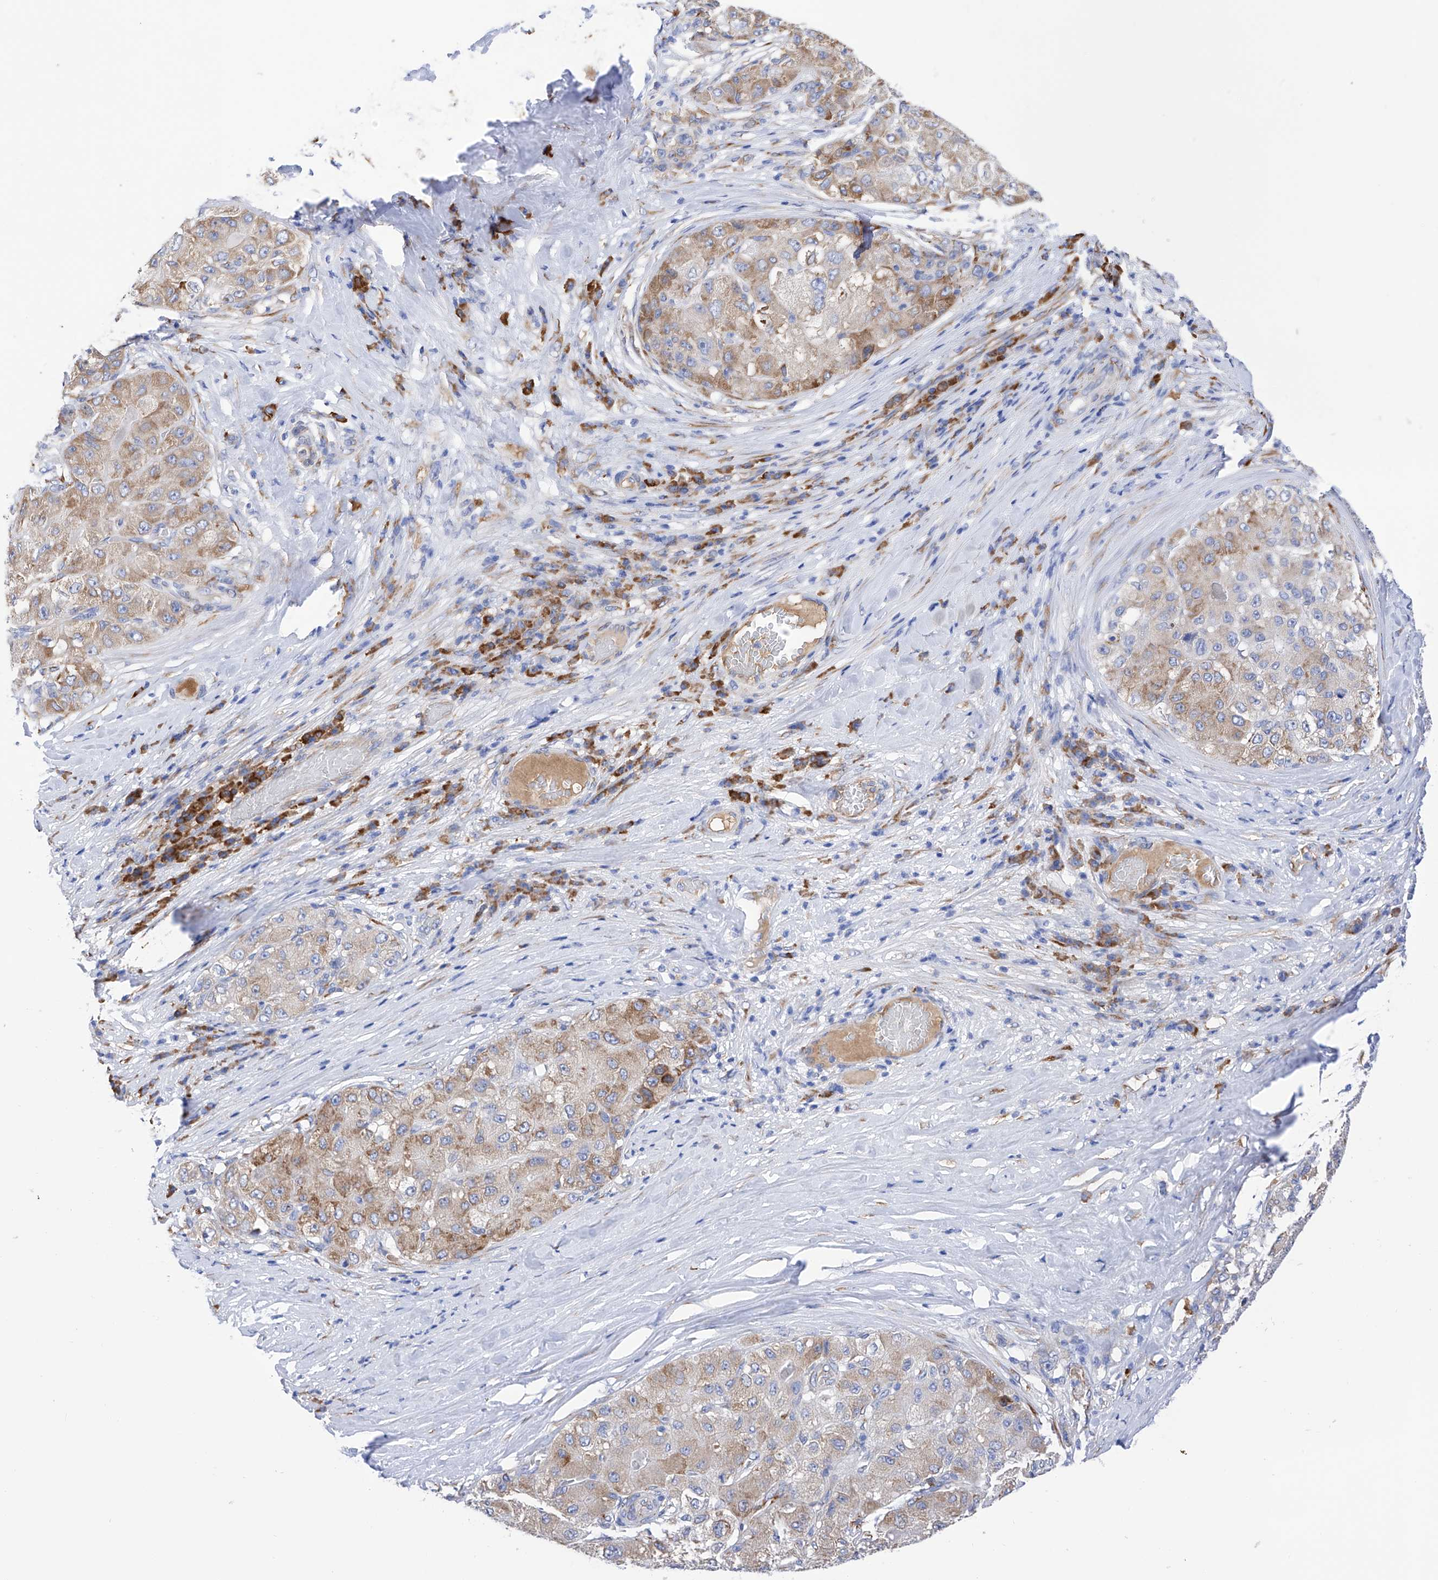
{"staining": {"intensity": "moderate", "quantity": "25%-75%", "location": "cytoplasmic/membranous"}, "tissue": "liver cancer", "cell_type": "Tumor cells", "image_type": "cancer", "snomed": [{"axis": "morphology", "description": "Carcinoma, Hepatocellular, NOS"}, {"axis": "topography", "description": "Liver"}], "caption": "Immunohistochemistry (IHC) histopathology image of human hepatocellular carcinoma (liver) stained for a protein (brown), which displays medium levels of moderate cytoplasmic/membranous staining in approximately 25%-75% of tumor cells.", "gene": "PDIA5", "patient": {"sex": "male", "age": 80}}